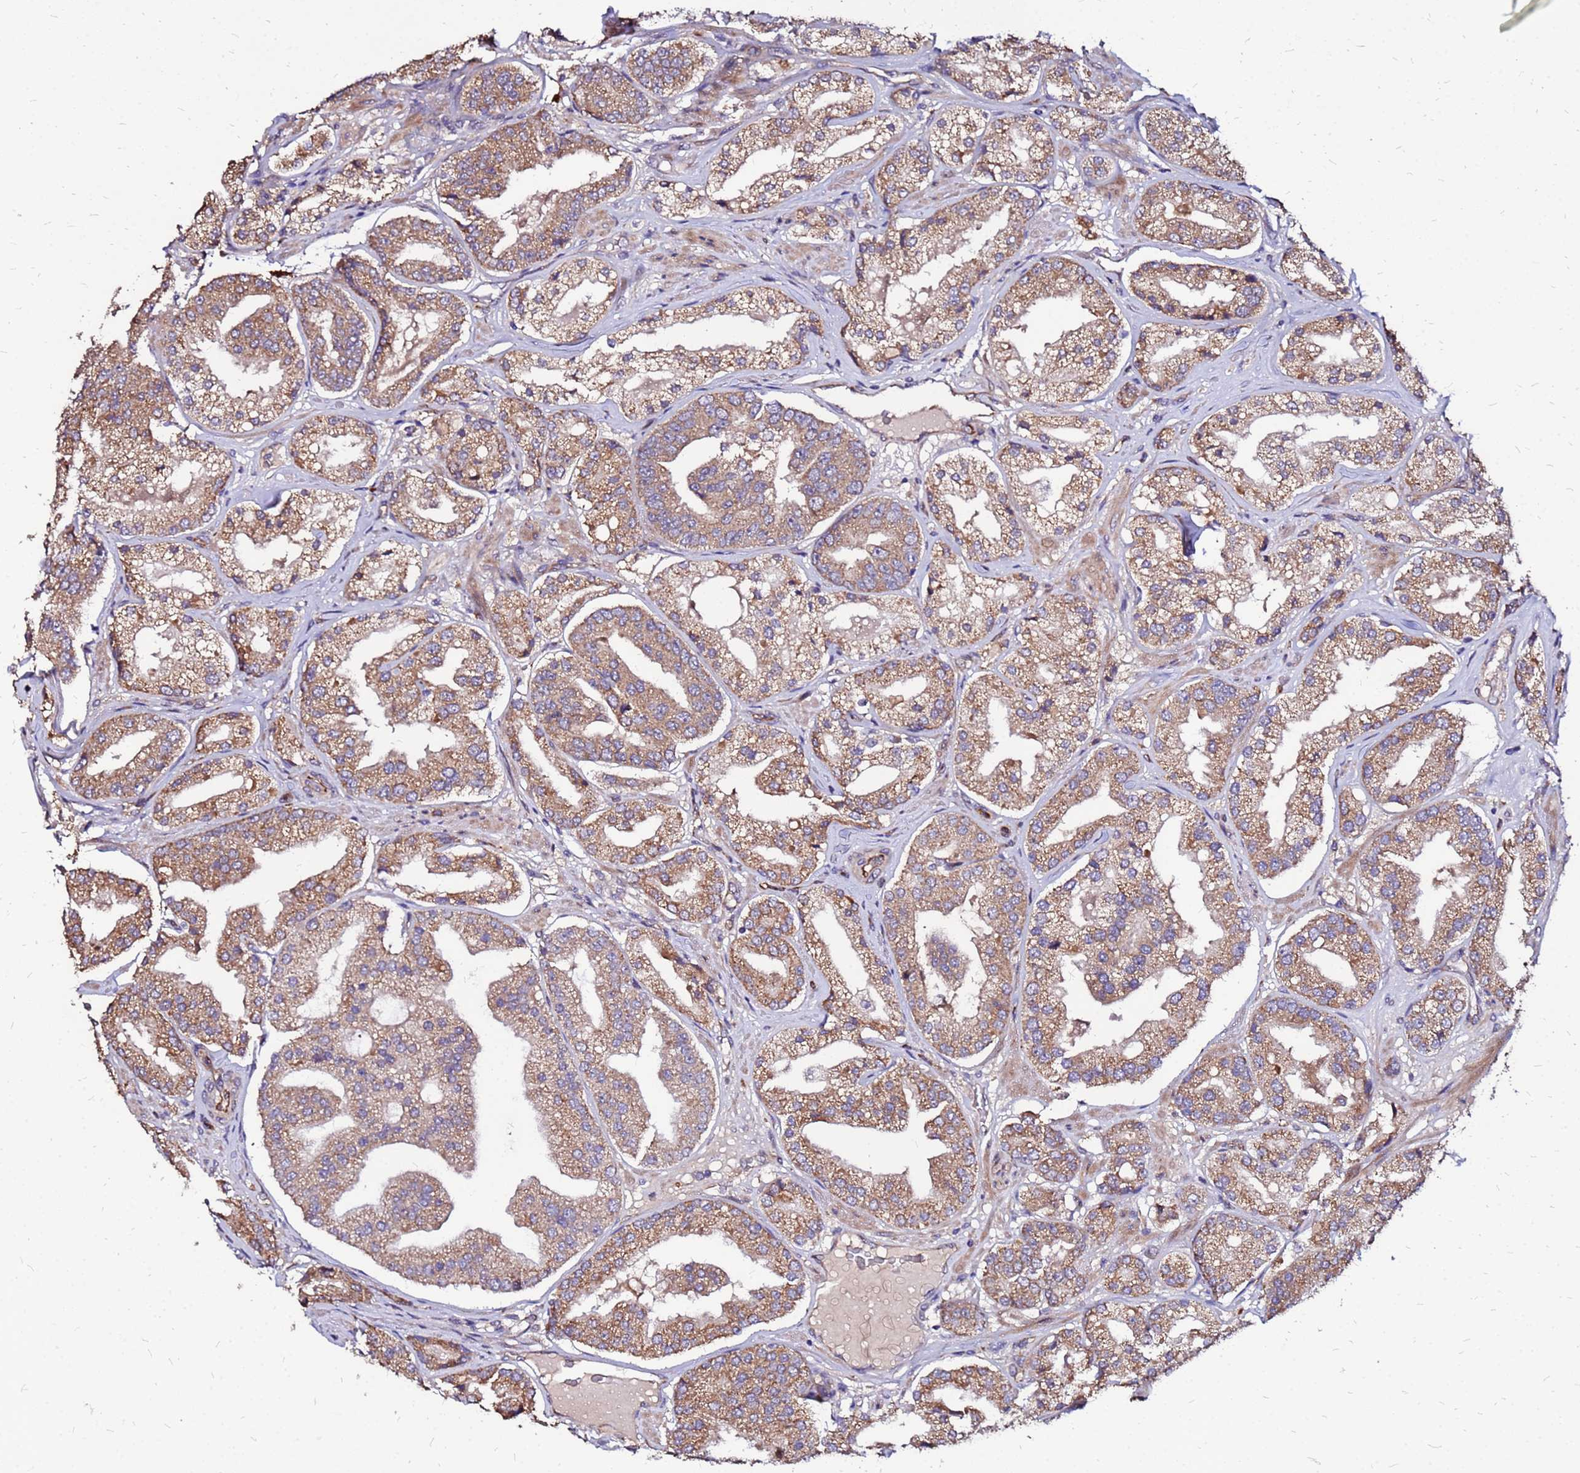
{"staining": {"intensity": "moderate", "quantity": ">75%", "location": "cytoplasmic/membranous"}, "tissue": "prostate cancer", "cell_type": "Tumor cells", "image_type": "cancer", "snomed": [{"axis": "morphology", "description": "Adenocarcinoma, High grade"}, {"axis": "topography", "description": "Prostate"}], "caption": "Moderate cytoplasmic/membranous expression is appreciated in approximately >75% of tumor cells in adenocarcinoma (high-grade) (prostate). (DAB IHC with brightfield microscopy, high magnification).", "gene": "ARHGEF5", "patient": {"sex": "male", "age": 63}}